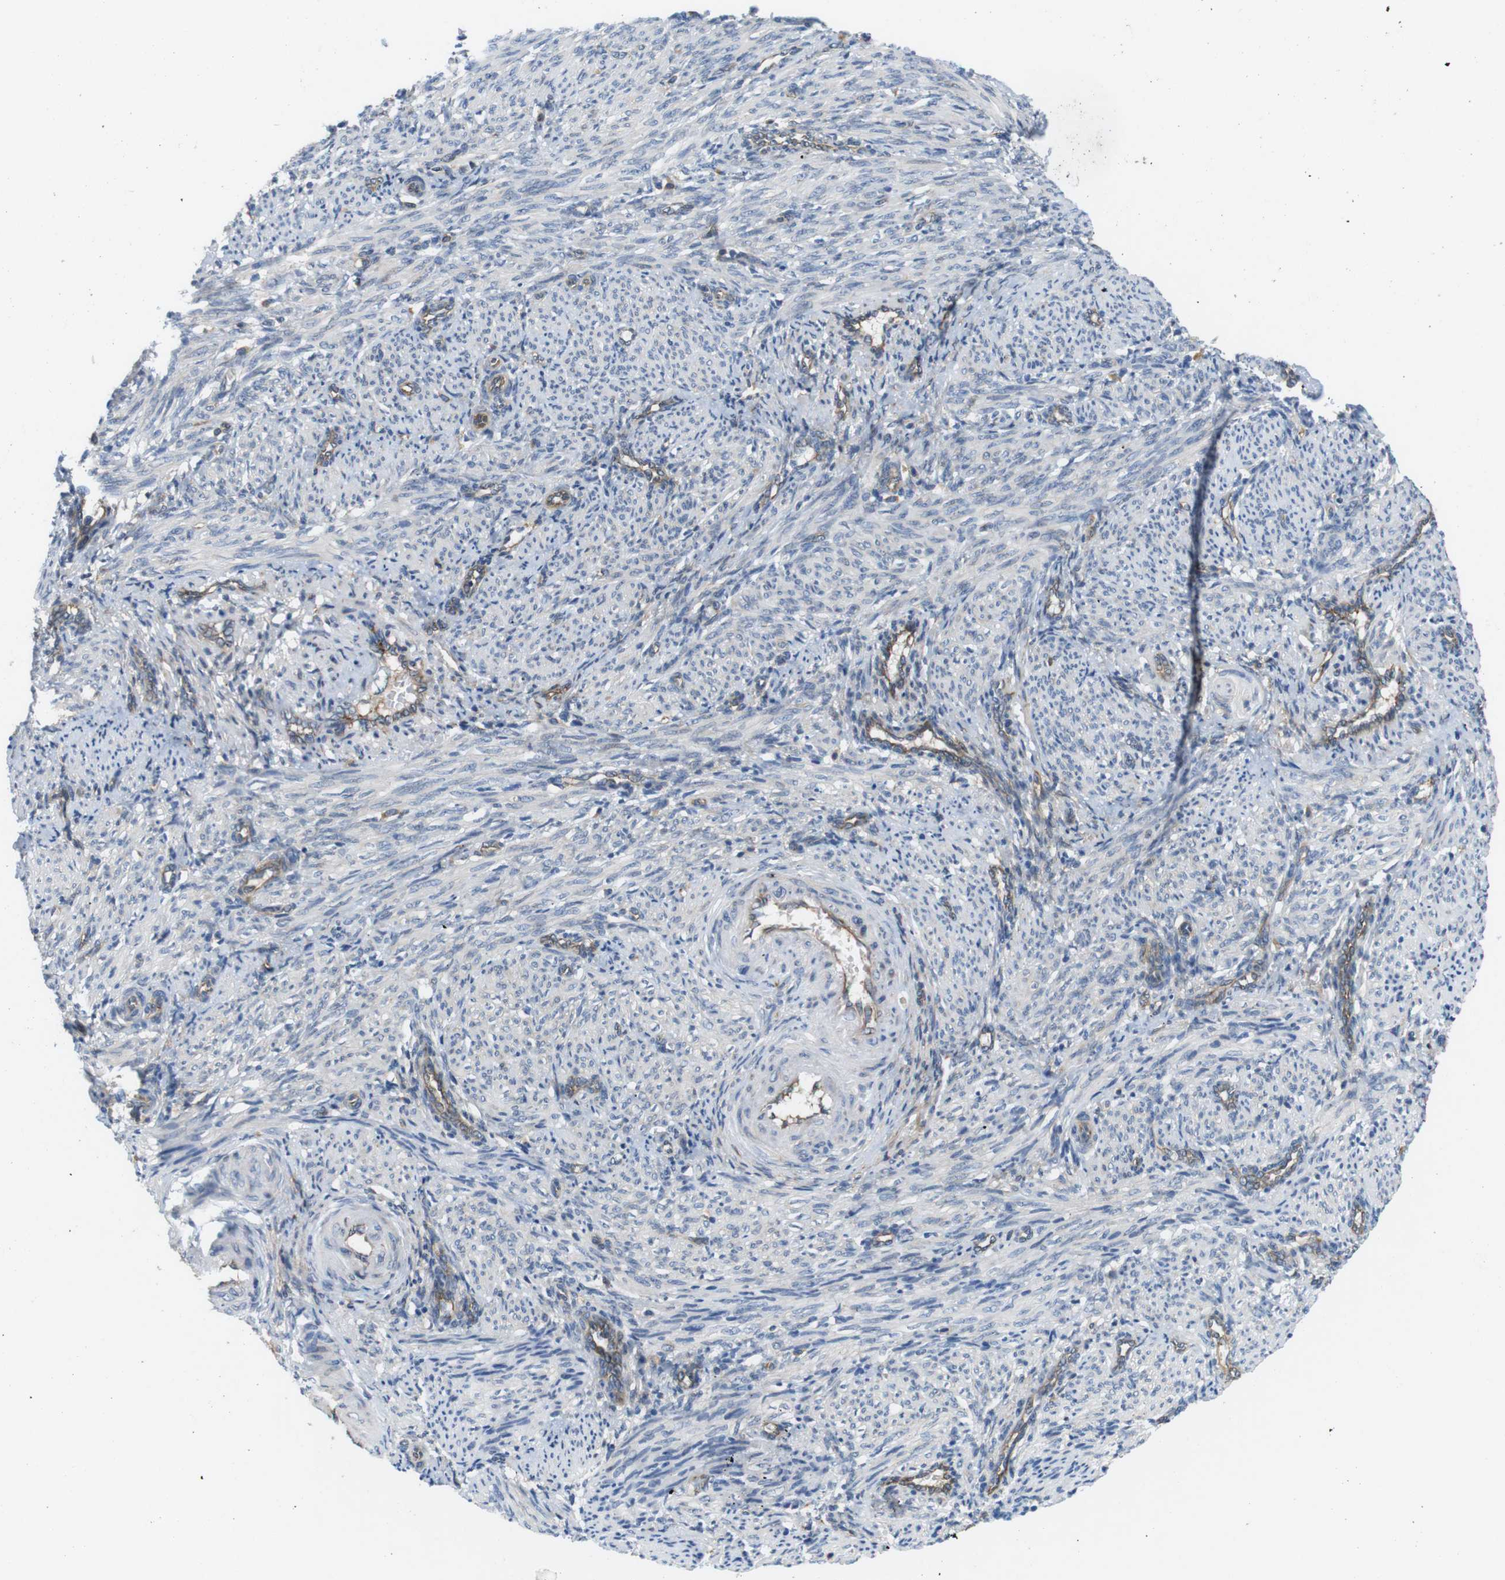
{"staining": {"intensity": "negative", "quantity": "none", "location": "none"}, "tissue": "smooth muscle", "cell_type": "Smooth muscle cells", "image_type": "normal", "snomed": [{"axis": "morphology", "description": "Normal tissue, NOS"}, {"axis": "topography", "description": "Endometrium"}], "caption": "The image demonstrates no staining of smooth muscle cells in benign smooth muscle. (DAB immunohistochemistry (IHC), high magnification).", "gene": "DCLK1", "patient": {"sex": "female", "age": 33}}